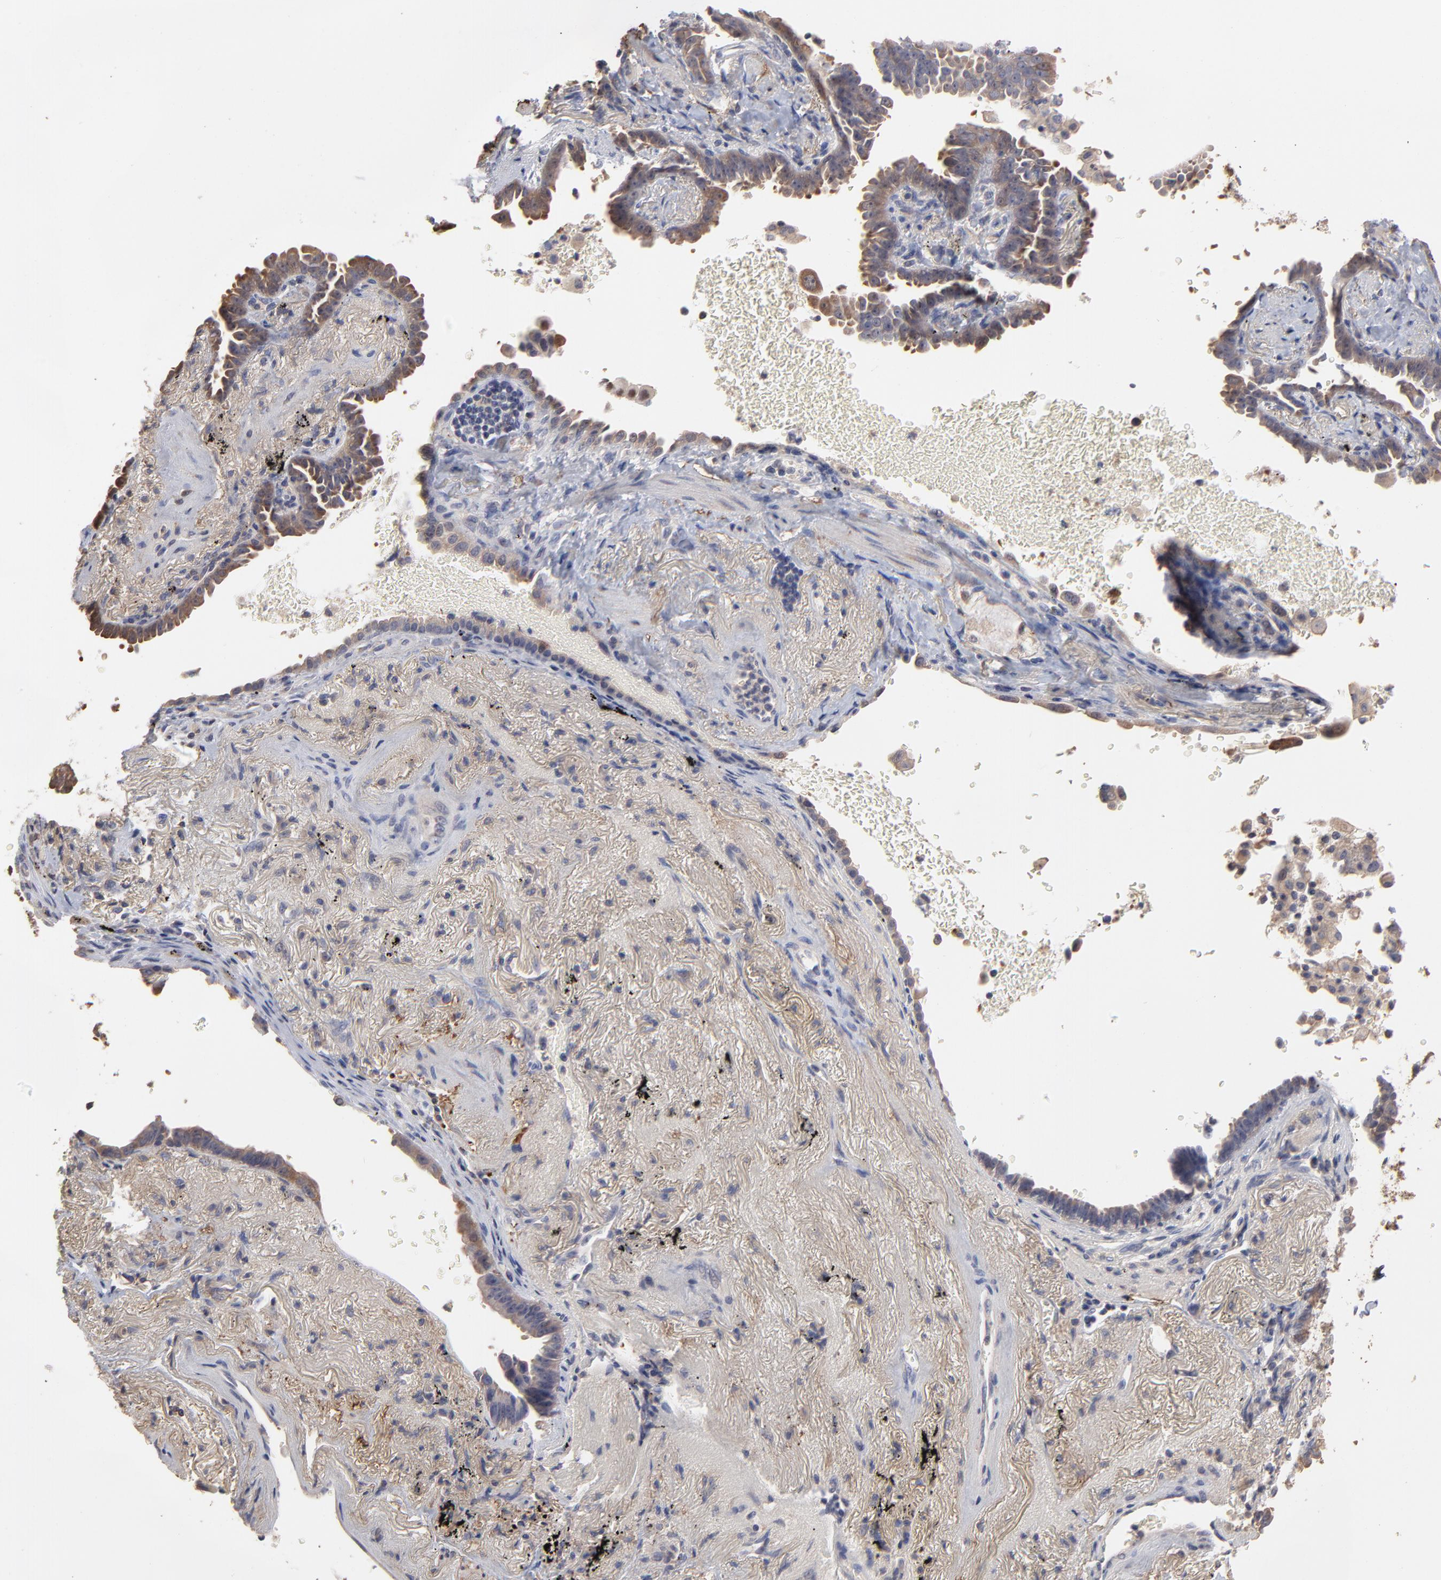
{"staining": {"intensity": "moderate", "quantity": ">75%", "location": "cytoplasmic/membranous"}, "tissue": "lung cancer", "cell_type": "Tumor cells", "image_type": "cancer", "snomed": [{"axis": "morphology", "description": "Adenocarcinoma, NOS"}, {"axis": "topography", "description": "Lung"}], "caption": "High-power microscopy captured an immunohistochemistry (IHC) micrograph of lung cancer (adenocarcinoma), revealing moderate cytoplasmic/membranous positivity in approximately >75% of tumor cells.", "gene": "TANGO2", "patient": {"sex": "female", "age": 64}}